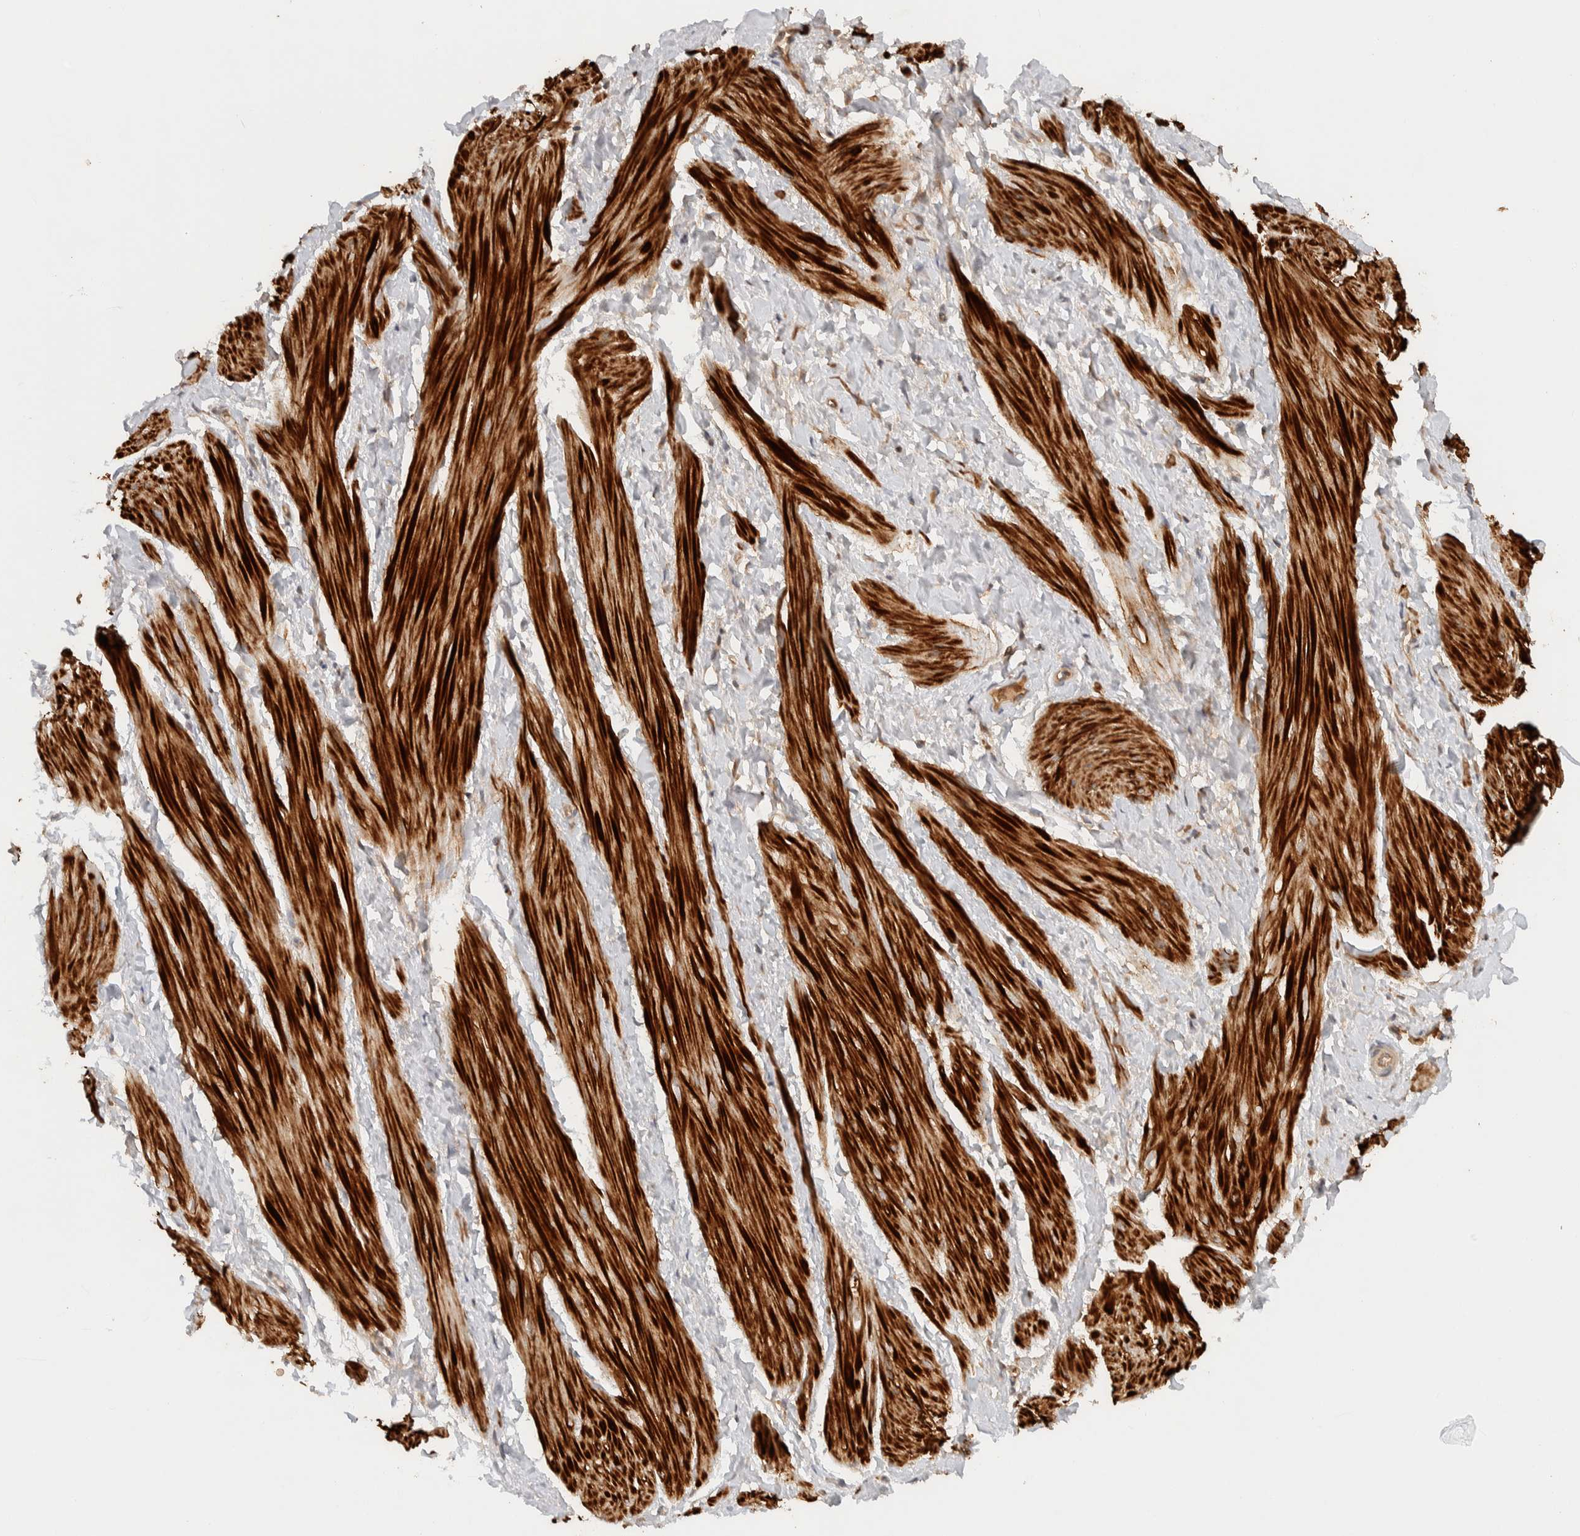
{"staining": {"intensity": "strong", "quantity": ">75%", "location": "cytoplasmic/membranous"}, "tissue": "smooth muscle", "cell_type": "Smooth muscle cells", "image_type": "normal", "snomed": [{"axis": "morphology", "description": "Normal tissue, NOS"}, {"axis": "topography", "description": "Smooth muscle"}], "caption": "Smooth muscle cells display high levels of strong cytoplasmic/membranous positivity in approximately >75% of cells in benign smooth muscle. (DAB = brown stain, brightfield microscopy at high magnification).", "gene": "TTI2", "patient": {"sex": "male", "age": 16}}